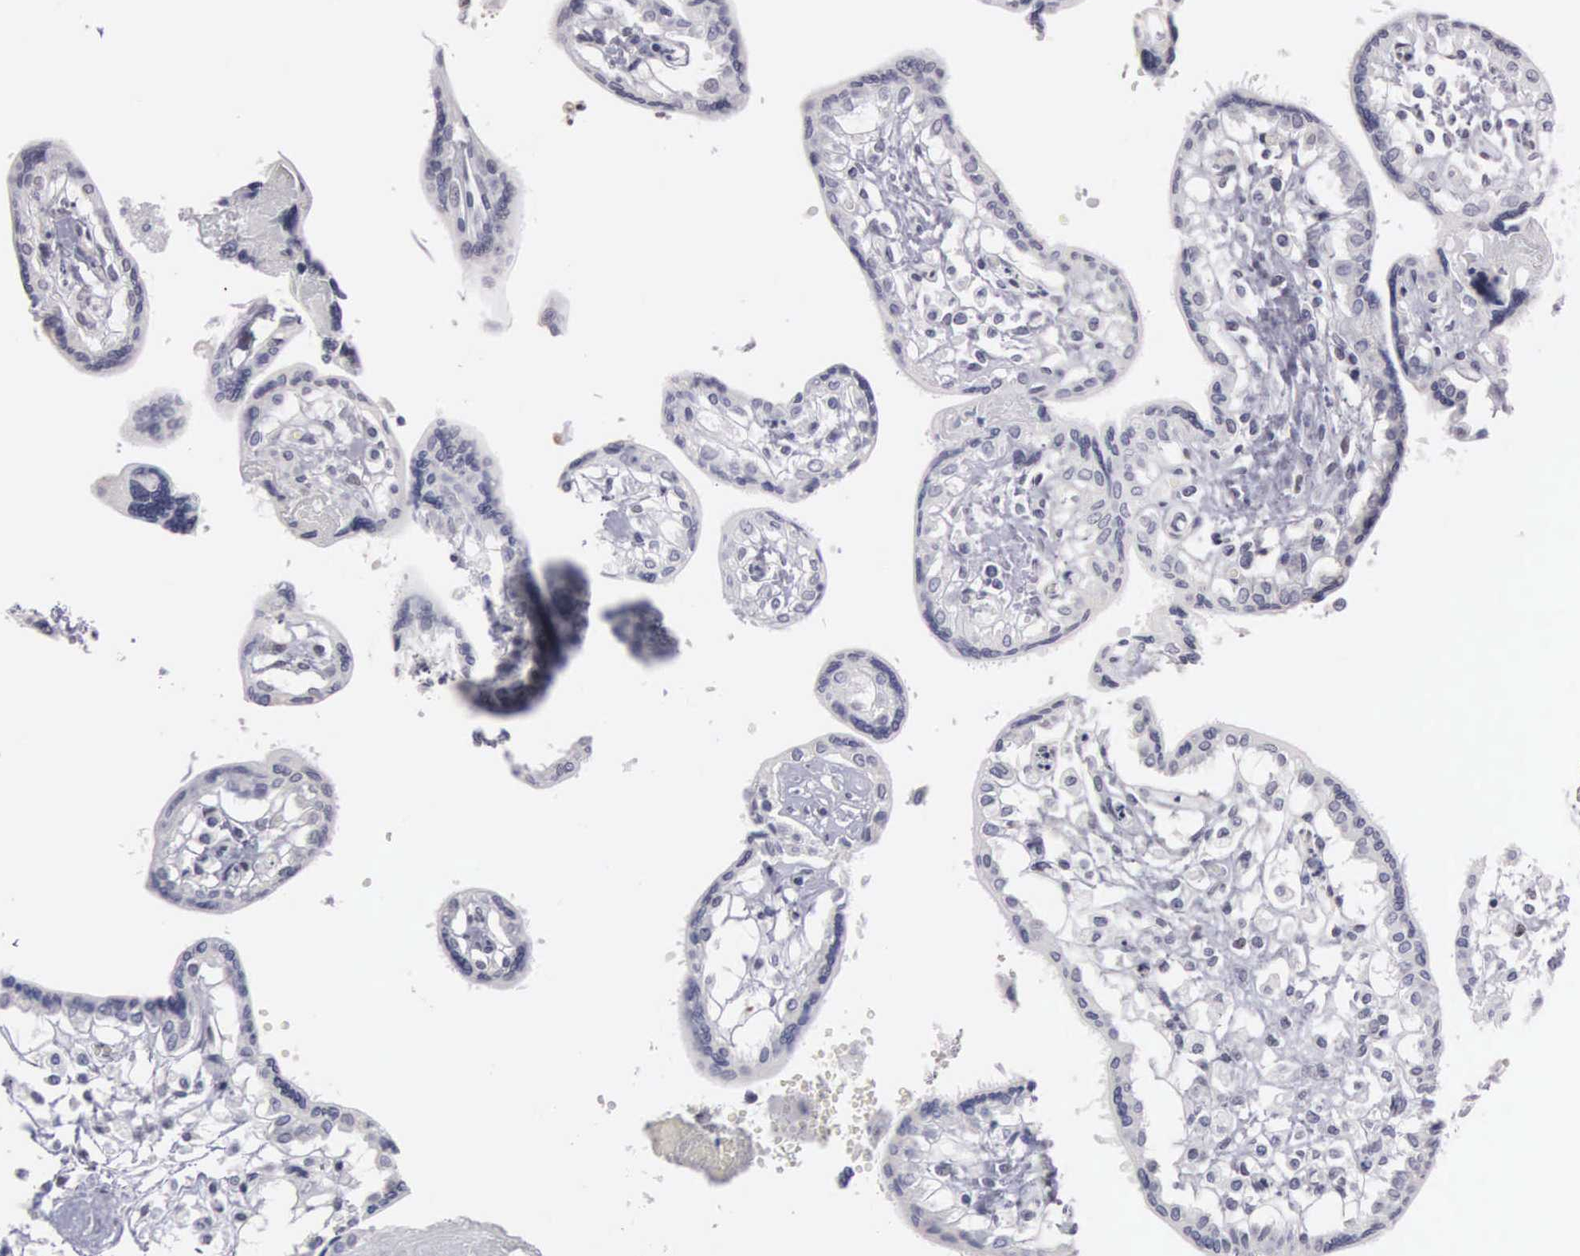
{"staining": {"intensity": "weak", "quantity": ">75%", "location": "nuclear"}, "tissue": "placenta", "cell_type": "Decidual cells", "image_type": "normal", "snomed": [{"axis": "morphology", "description": "Normal tissue, NOS"}, {"axis": "topography", "description": "Placenta"}], "caption": "Approximately >75% of decidual cells in benign placenta reveal weak nuclear protein expression as visualized by brown immunohistochemical staining.", "gene": "UPB1", "patient": {"sex": "female", "age": 31}}